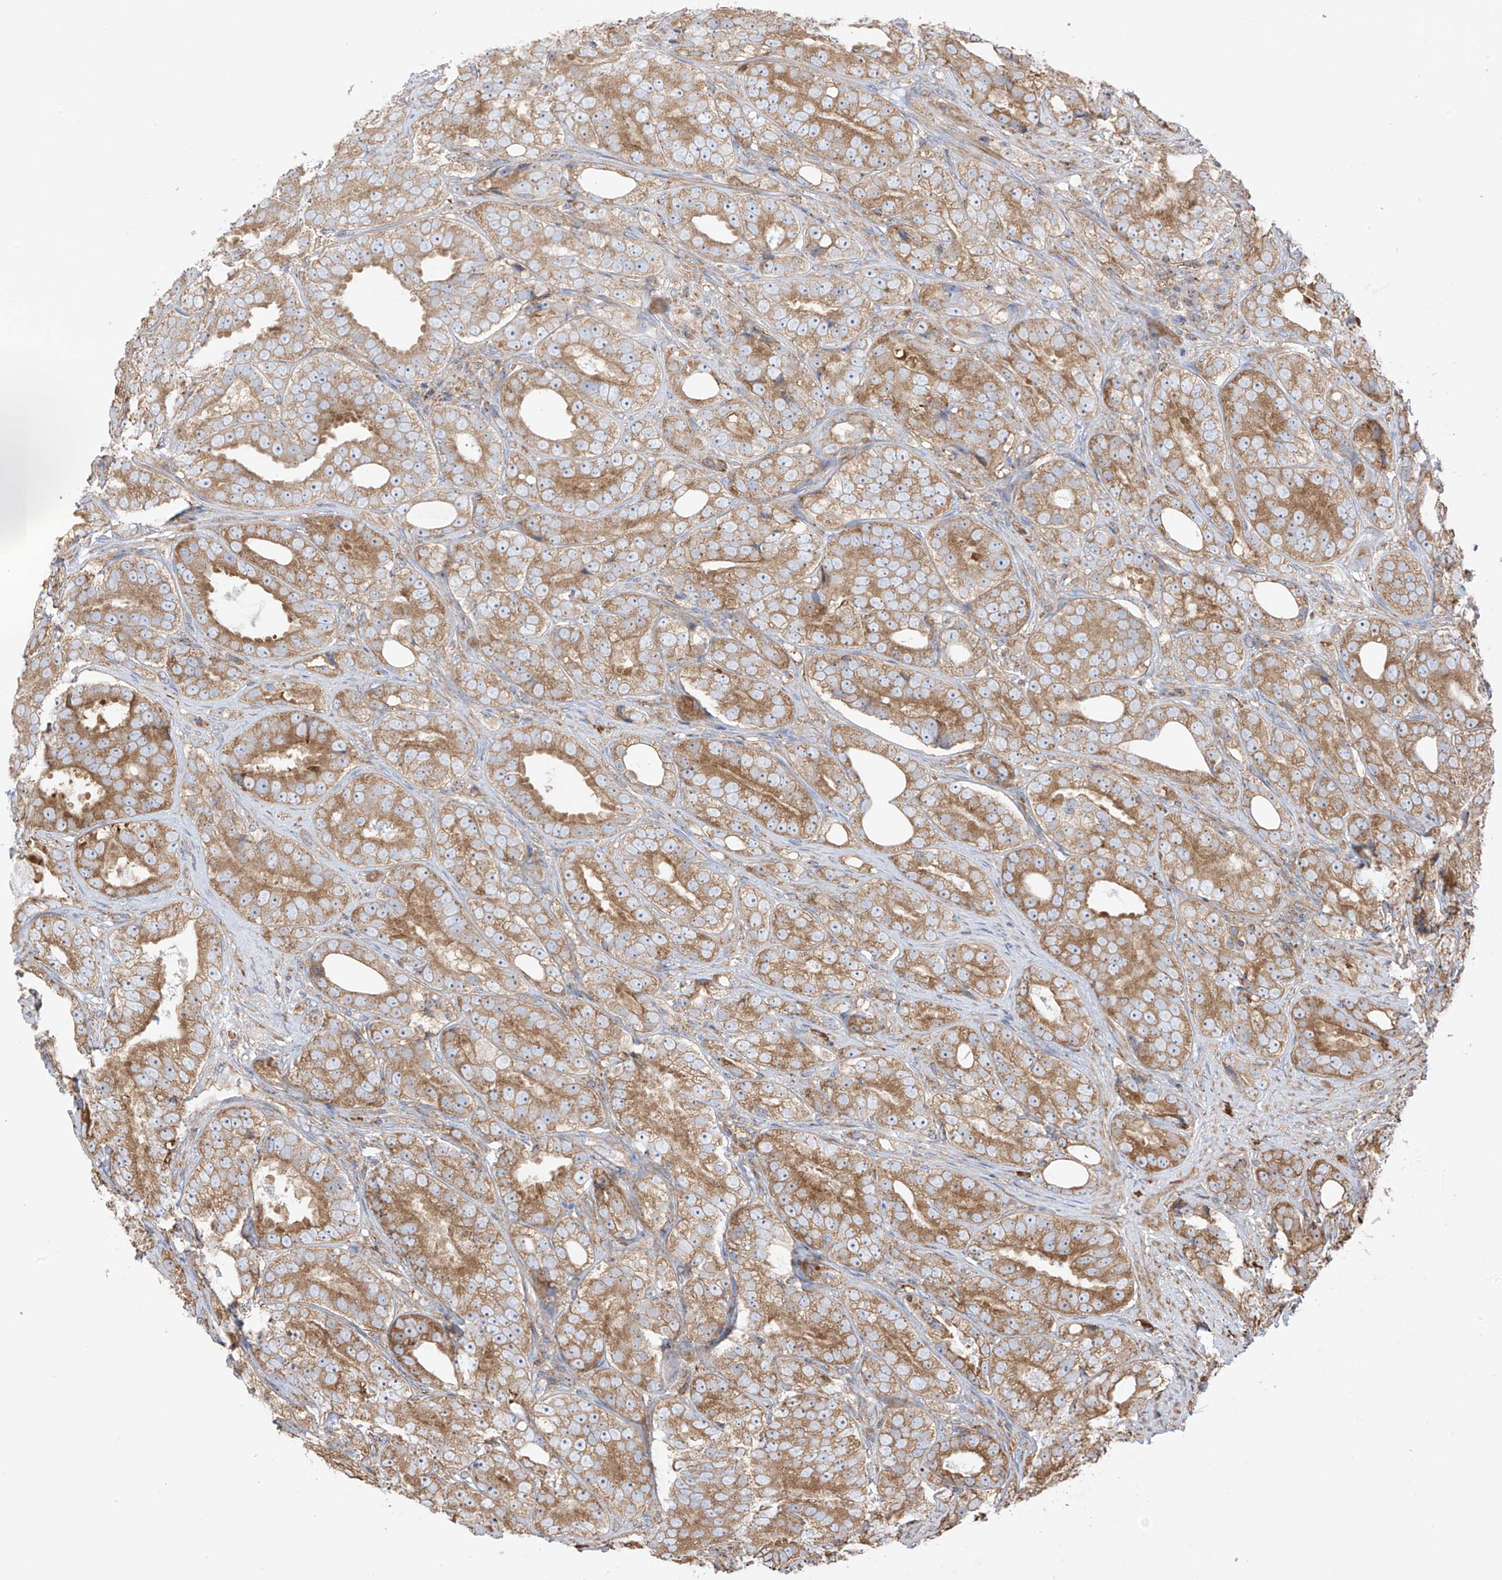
{"staining": {"intensity": "strong", "quantity": ">75%", "location": "cytoplasmic/membranous"}, "tissue": "prostate cancer", "cell_type": "Tumor cells", "image_type": "cancer", "snomed": [{"axis": "morphology", "description": "Adenocarcinoma, High grade"}, {"axis": "topography", "description": "Prostate"}], "caption": "Protein analysis of adenocarcinoma (high-grade) (prostate) tissue exhibits strong cytoplasmic/membranous staining in about >75% of tumor cells.", "gene": "XKR3", "patient": {"sex": "male", "age": 56}}